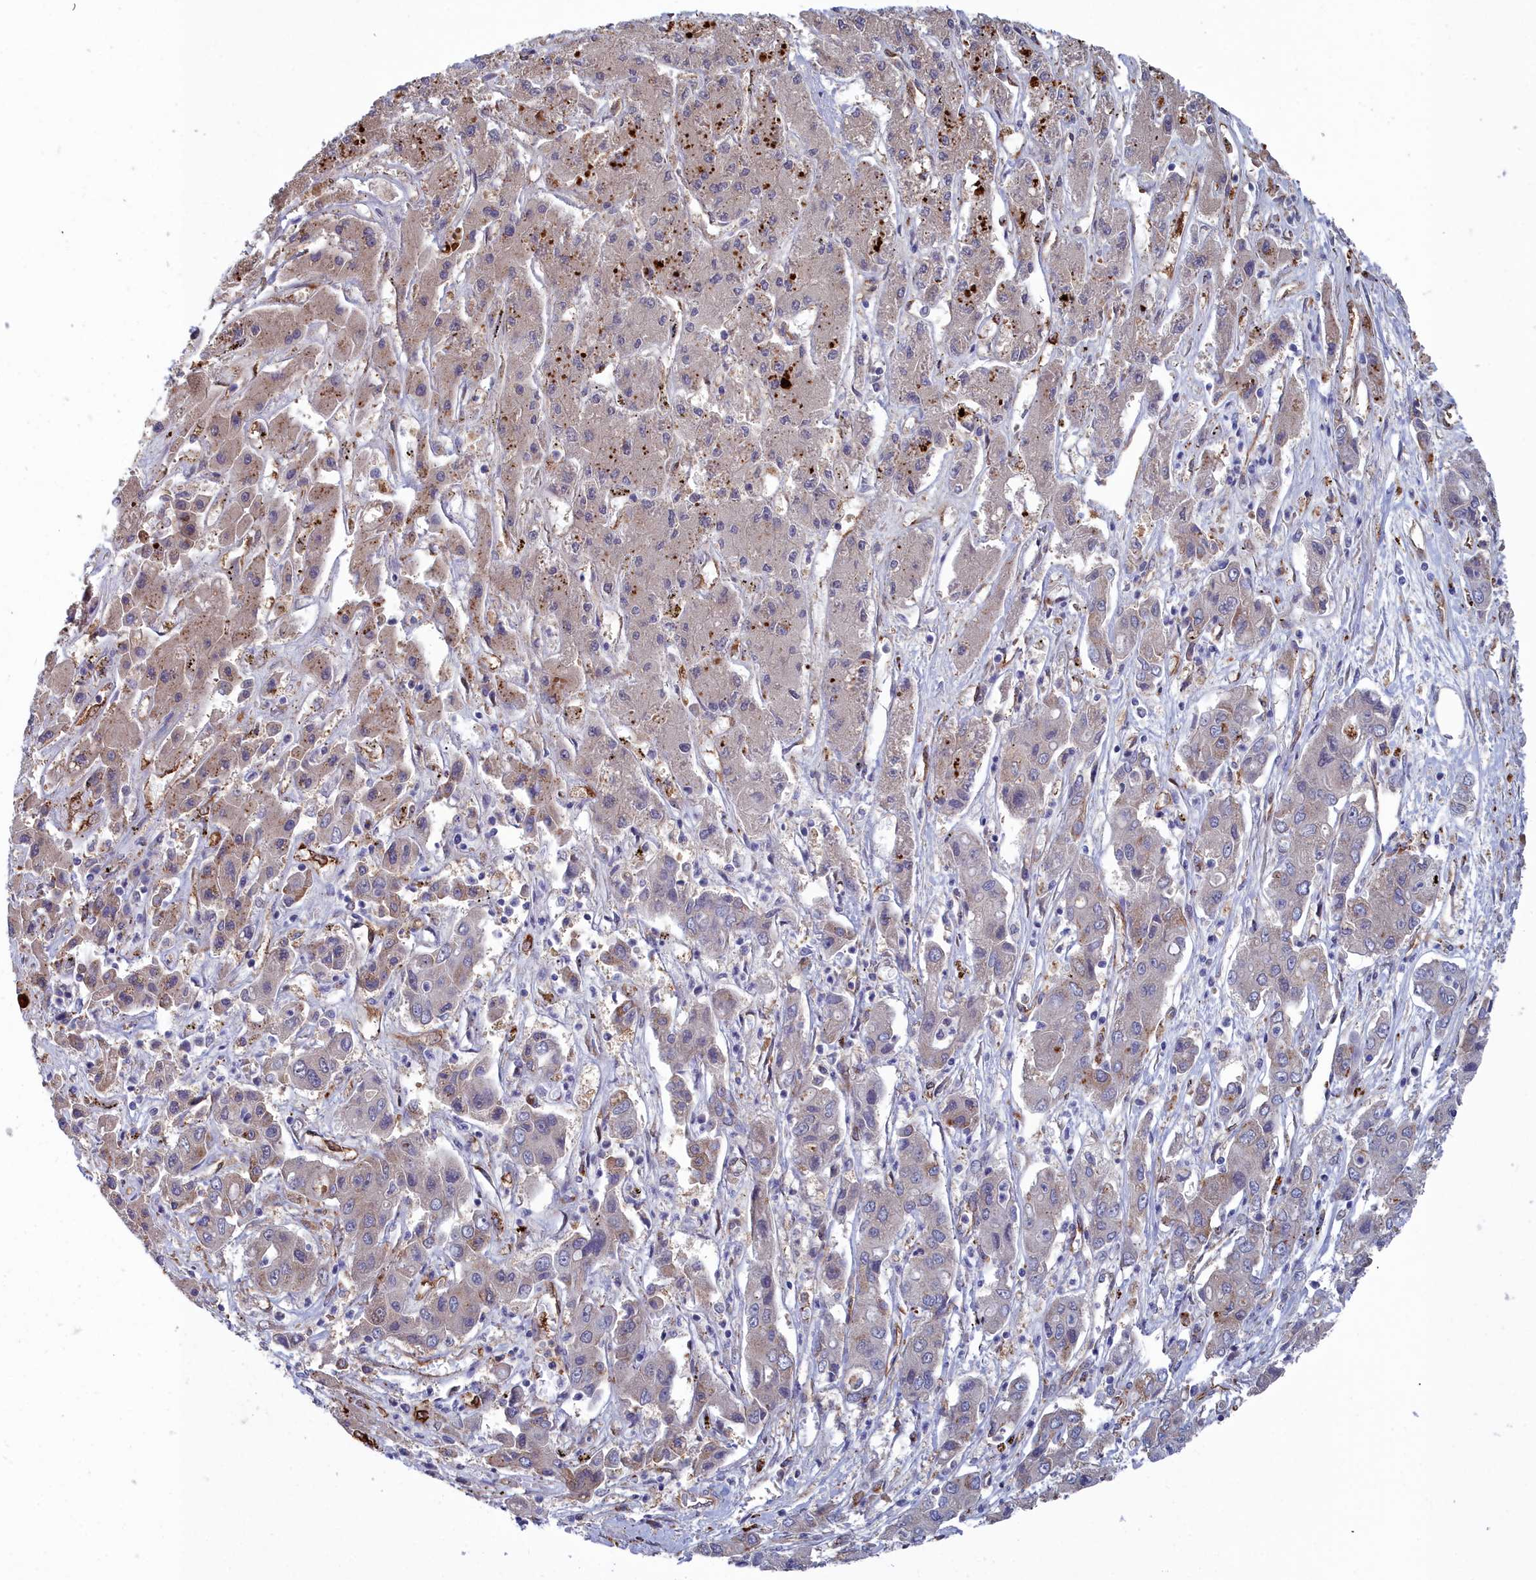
{"staining": {"intensity": "weak", "quantity": "<25%", "location": "cytoplasmic/membranous"}, "tissue": "liver cancer", "cell_type": "Tumor cells", "image_type": "cancer", "snomed": [{"axis": "morphology", "description": "Cholangiocarcinoma"}, {"axis": "topography", "description": "Liver"}], "caption": "Tumor cells are negative for brown protein staining in liver cancer. Nuclei are stained in blue.", "gene": "RDX", "patient": {"sex": "male", "age": 67}}